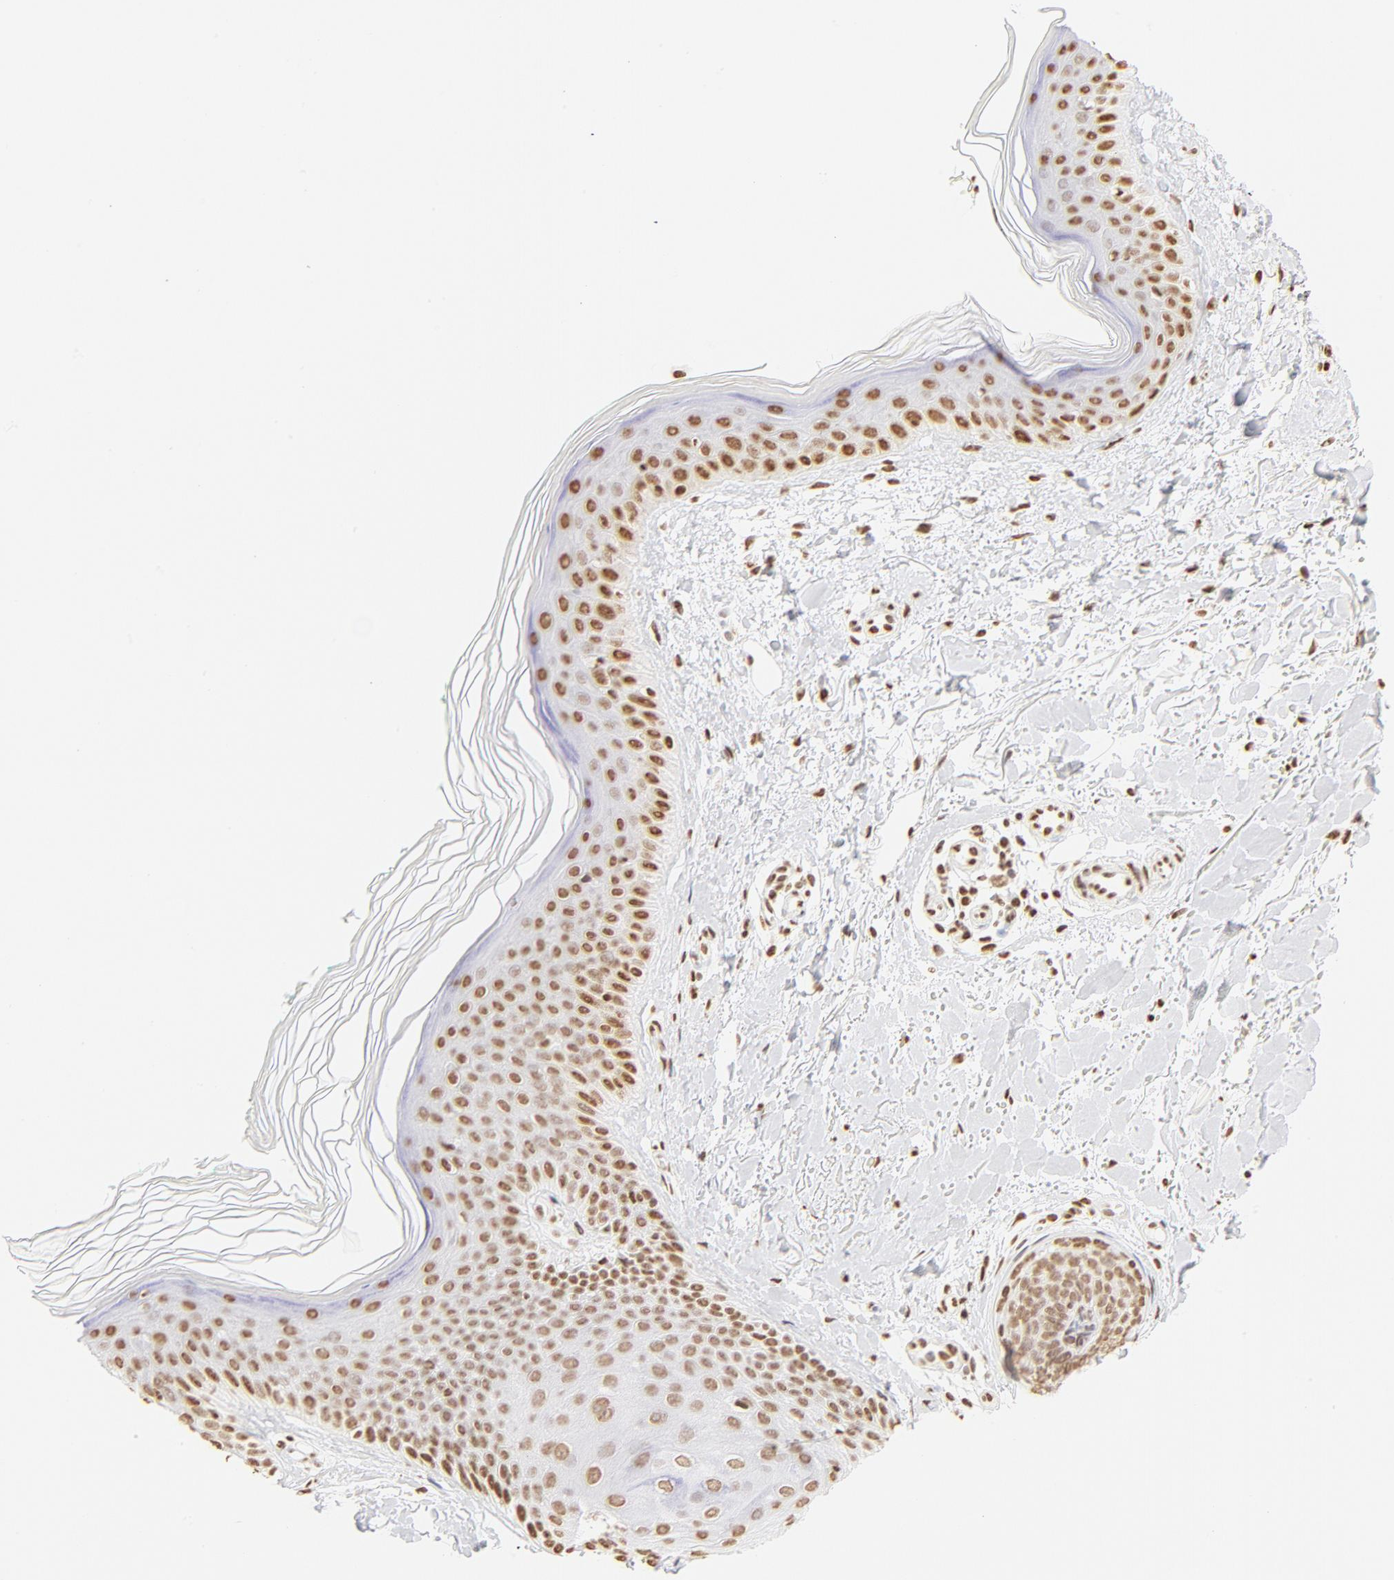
{"staining": {"intensity": "strong", "quantity": ">75%", "location": "nuclear"}, "tissue": "skin", "cell_type": "Fibroblasts", "image_type": "normal", "snomed": [{"axis": "morphology", "description": "Normal tissue, NOS"}, {"axis": "topography", "description": "Skin"}], "caption": "Unremarkable skin displays strong nuclear expression in approximately >75% of fibroblasts.", "gene": "ZNF540", "patient": {"sex": "male", "age": 71}}